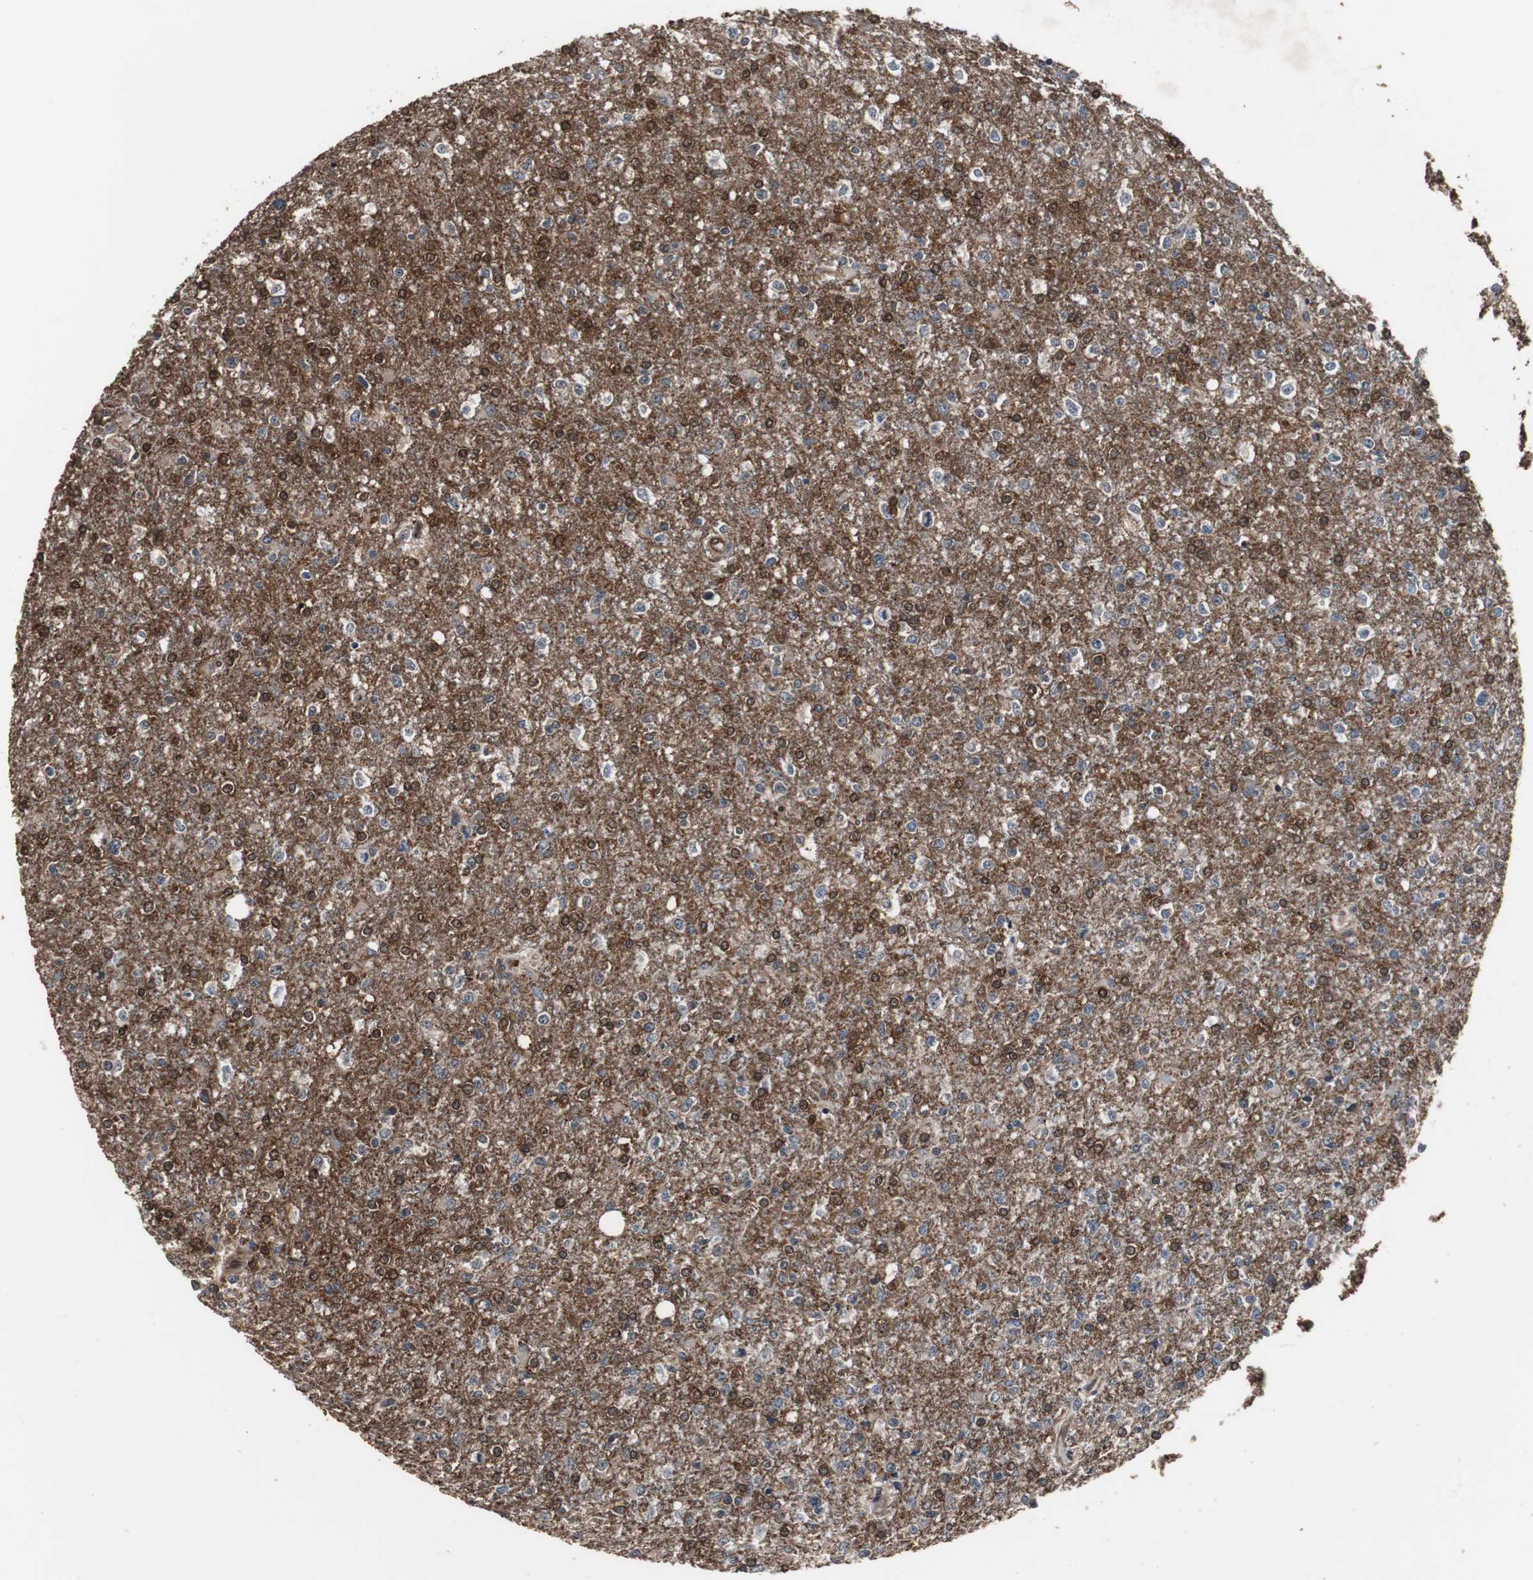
{"staining": {"intensity": "moderate", "quantity": "25%-75%", "location": "cytoplasmic/membranous,nuclear"}, "tissue": "glioma", "cell_type": "Tumor cells", "image_type": "cancer", "snomed": [{"axis": "morphology", "description": "Glioma, malignant, High grade"}, {"axis": "topography", "description": "Cerebral cortex"}], "caption": "IHC photomicrograph of glioma stained for a protein (brown), which exhibits medium levels of moderate cytoplasmic/membranous and nuclear staining in about 25%-75% of tumor cells.", "gene": "NDRG1", "patient": {"sex": "male", "age": 76}}